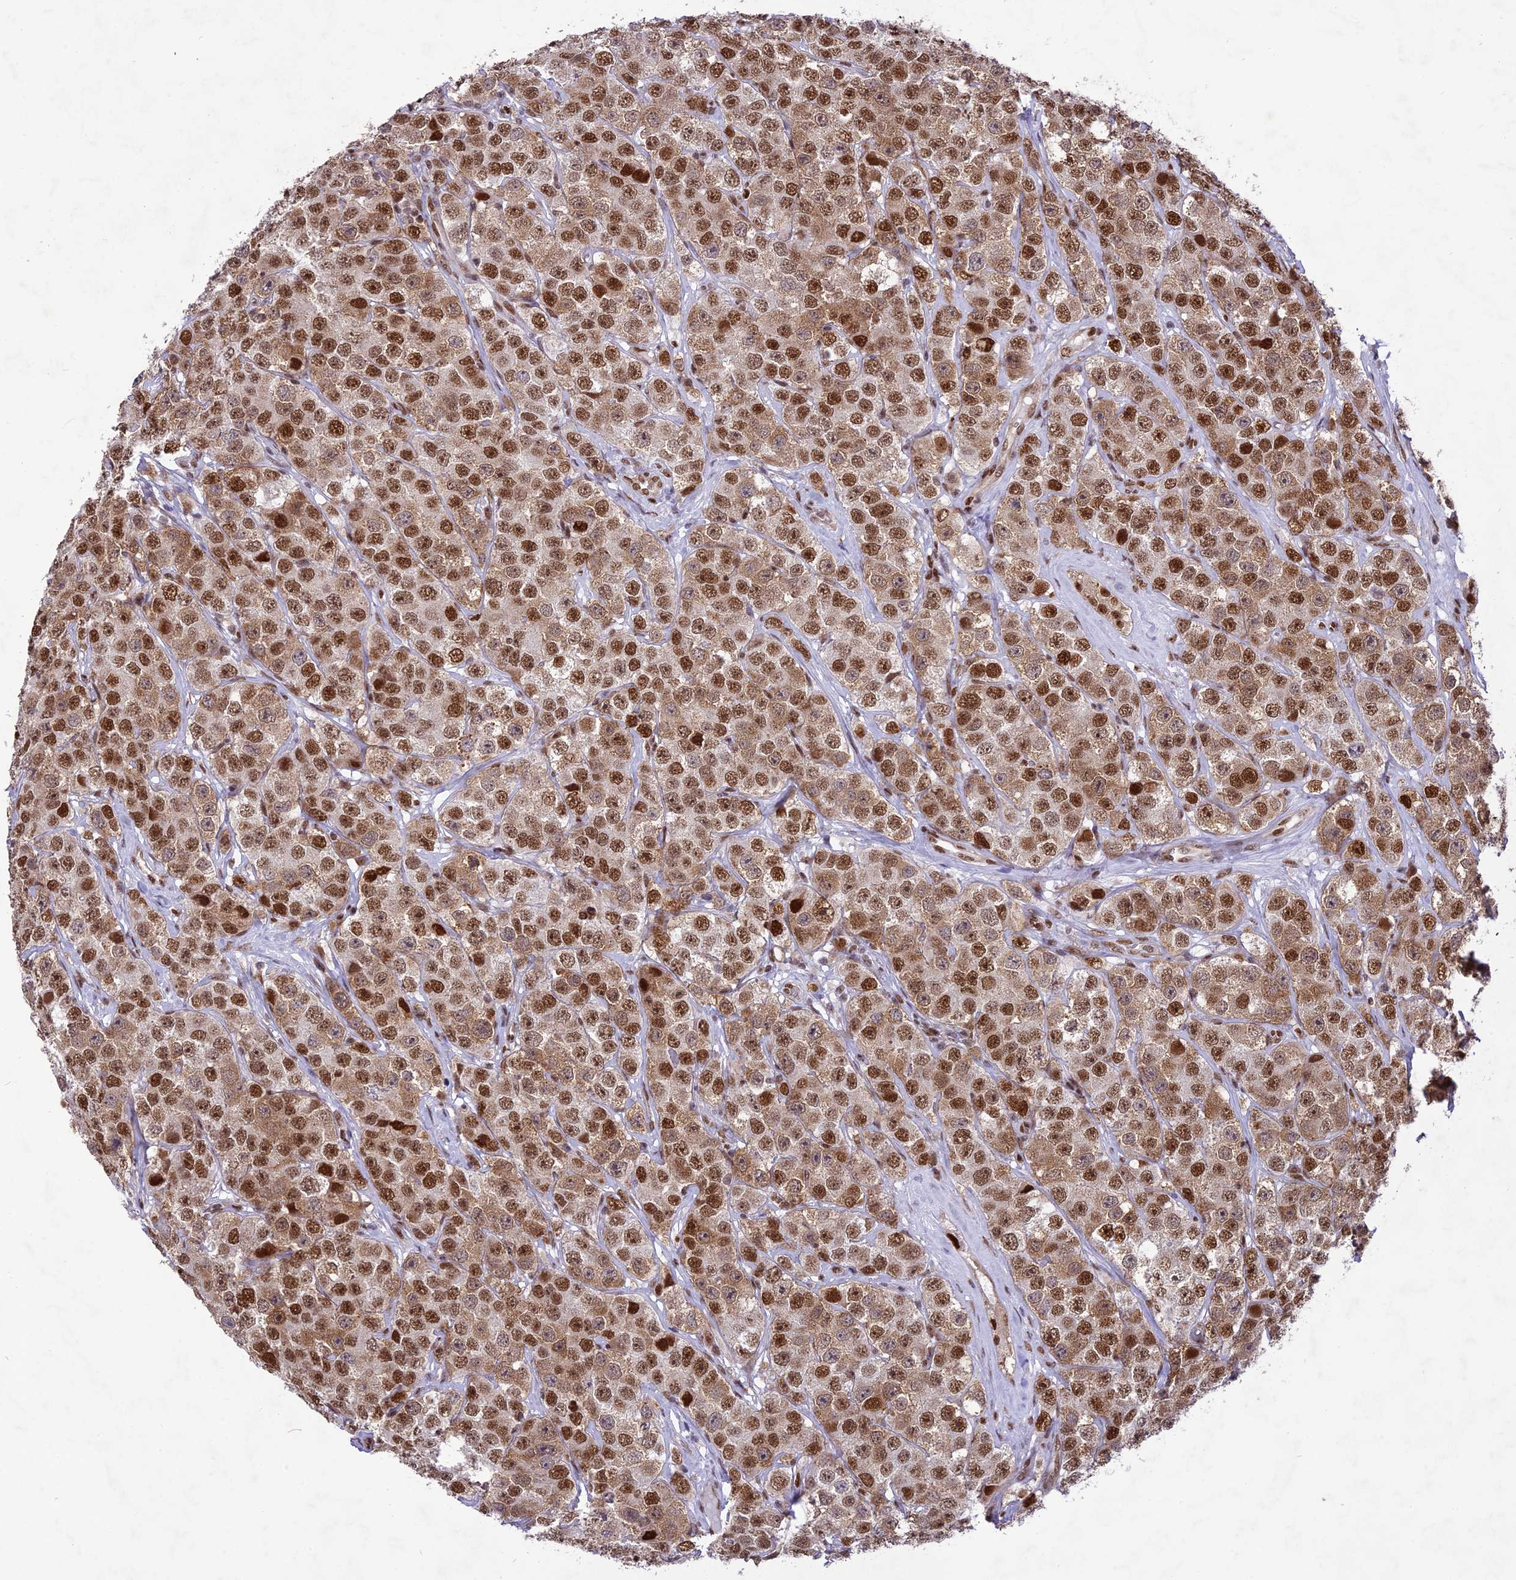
{"staining": {"intensity": "moderate", "quantity": ">75%", "location": "nuclear"}, "tissue": "testis cancer", "cell_type": "Tumor cells", "image_type": "cancer", "snomed": [{"axis": "morphology", "description": "Seminoma, NOS"}, {"axis": "topography", "description": "Testis"}], "caption": "Approximately >75% of tumor cells in testis cancer (seminoma) reveal moderate nuclear protein expression as visualized by brown immunohistochemical staining.", "gene": "DDX1", "patient": {"sex": "male", "age": 28}}